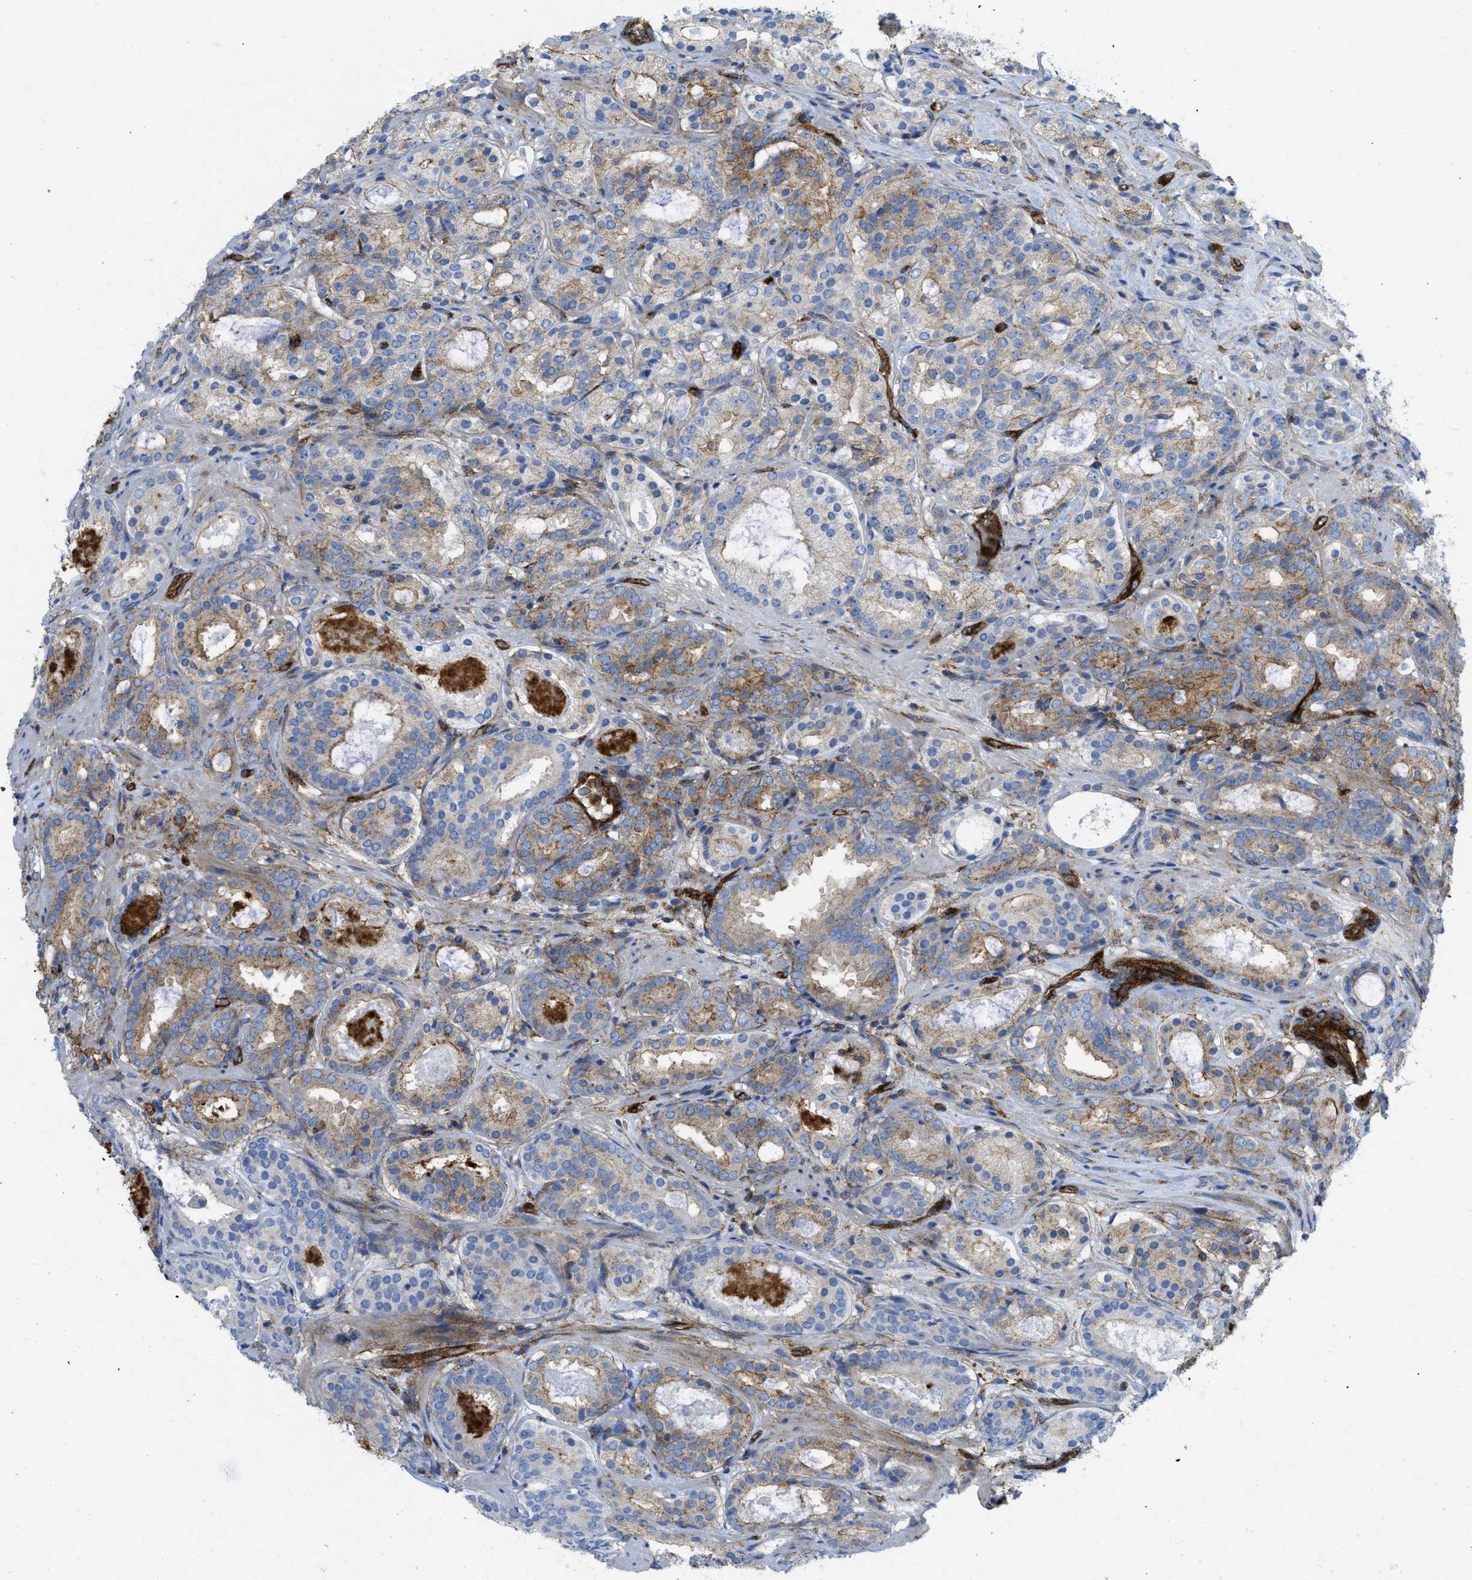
{"staining": {"intensity": "weak", "quantity": "25%-75%", "location": "cytoplasmic/membranous"}, "tissue": "prostate cancer", "cell_type": "Tumor cells", "image_type": "cancer", "snomed": [{"axis": "morphology", "description": "Adenocarcinoma, Low grade"}, {"axis": "topography", "description": "Prostate"}], "caption": "An image of human low-grade adenocarcinoma (prostate) stained for a protein exhibits weak cytoplasmic/membranous brown staining in tumor cells.", "gene": "HIP1", "patient": {"sex": "male", "age": 69}}